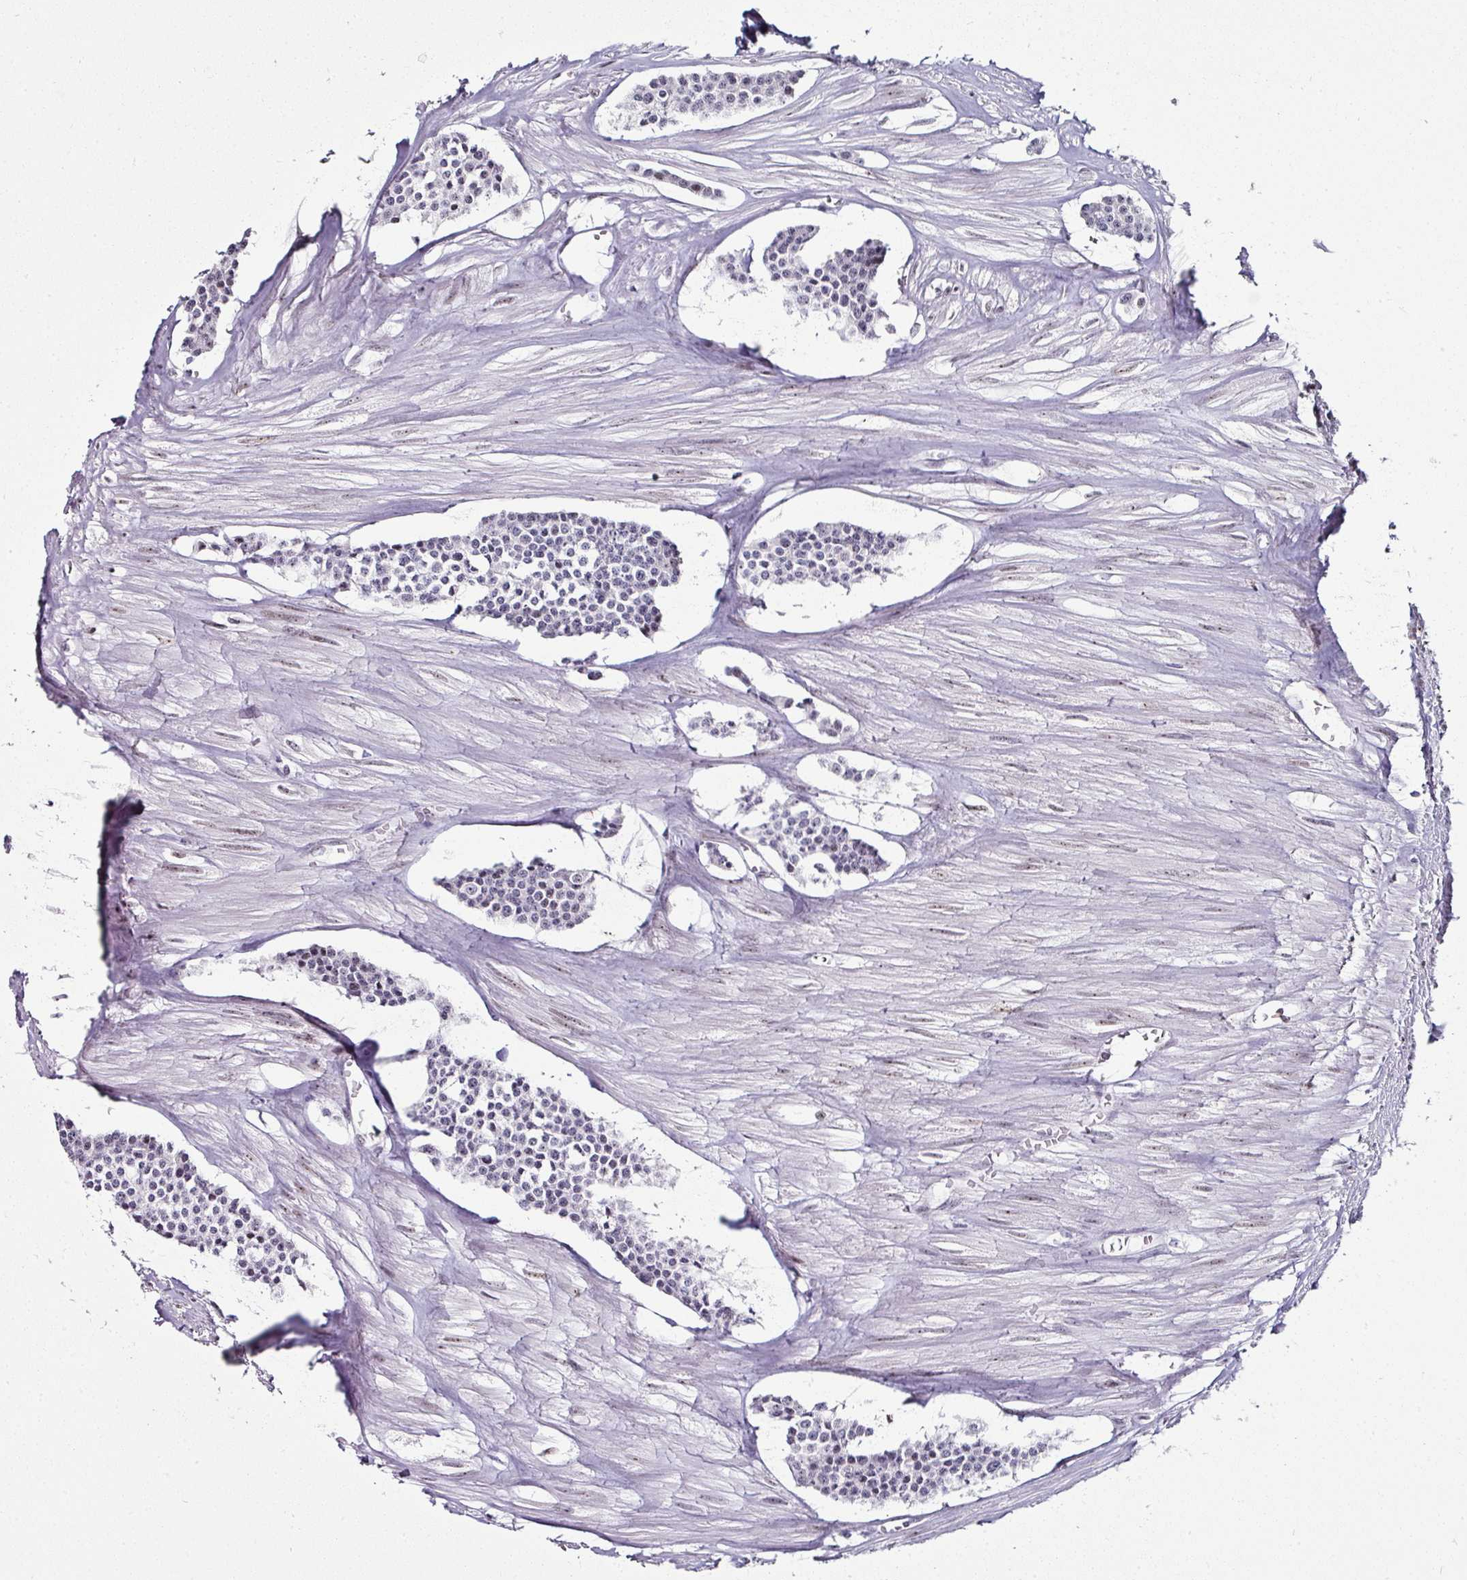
{"staining": {"intensity": "weak", "quantity": "25%-75%", "location": "nuclear"}, "tissue": "carcinoid", "cell_type": "Tumor cells", "image_type": "cancer", "snomed": [{"axis": "morphology", "description": "Carcinoid, malignant, NOS"}, {"axis": "topography", "description": "Small intestine"}], "caption": "The histopathology image demonstrates staining of carcinoid, revealing weak nuclear protein staining (brown color) within tumor cells.", "gene": "NACC2", "patient": {"sex": "male", "age": 60}}